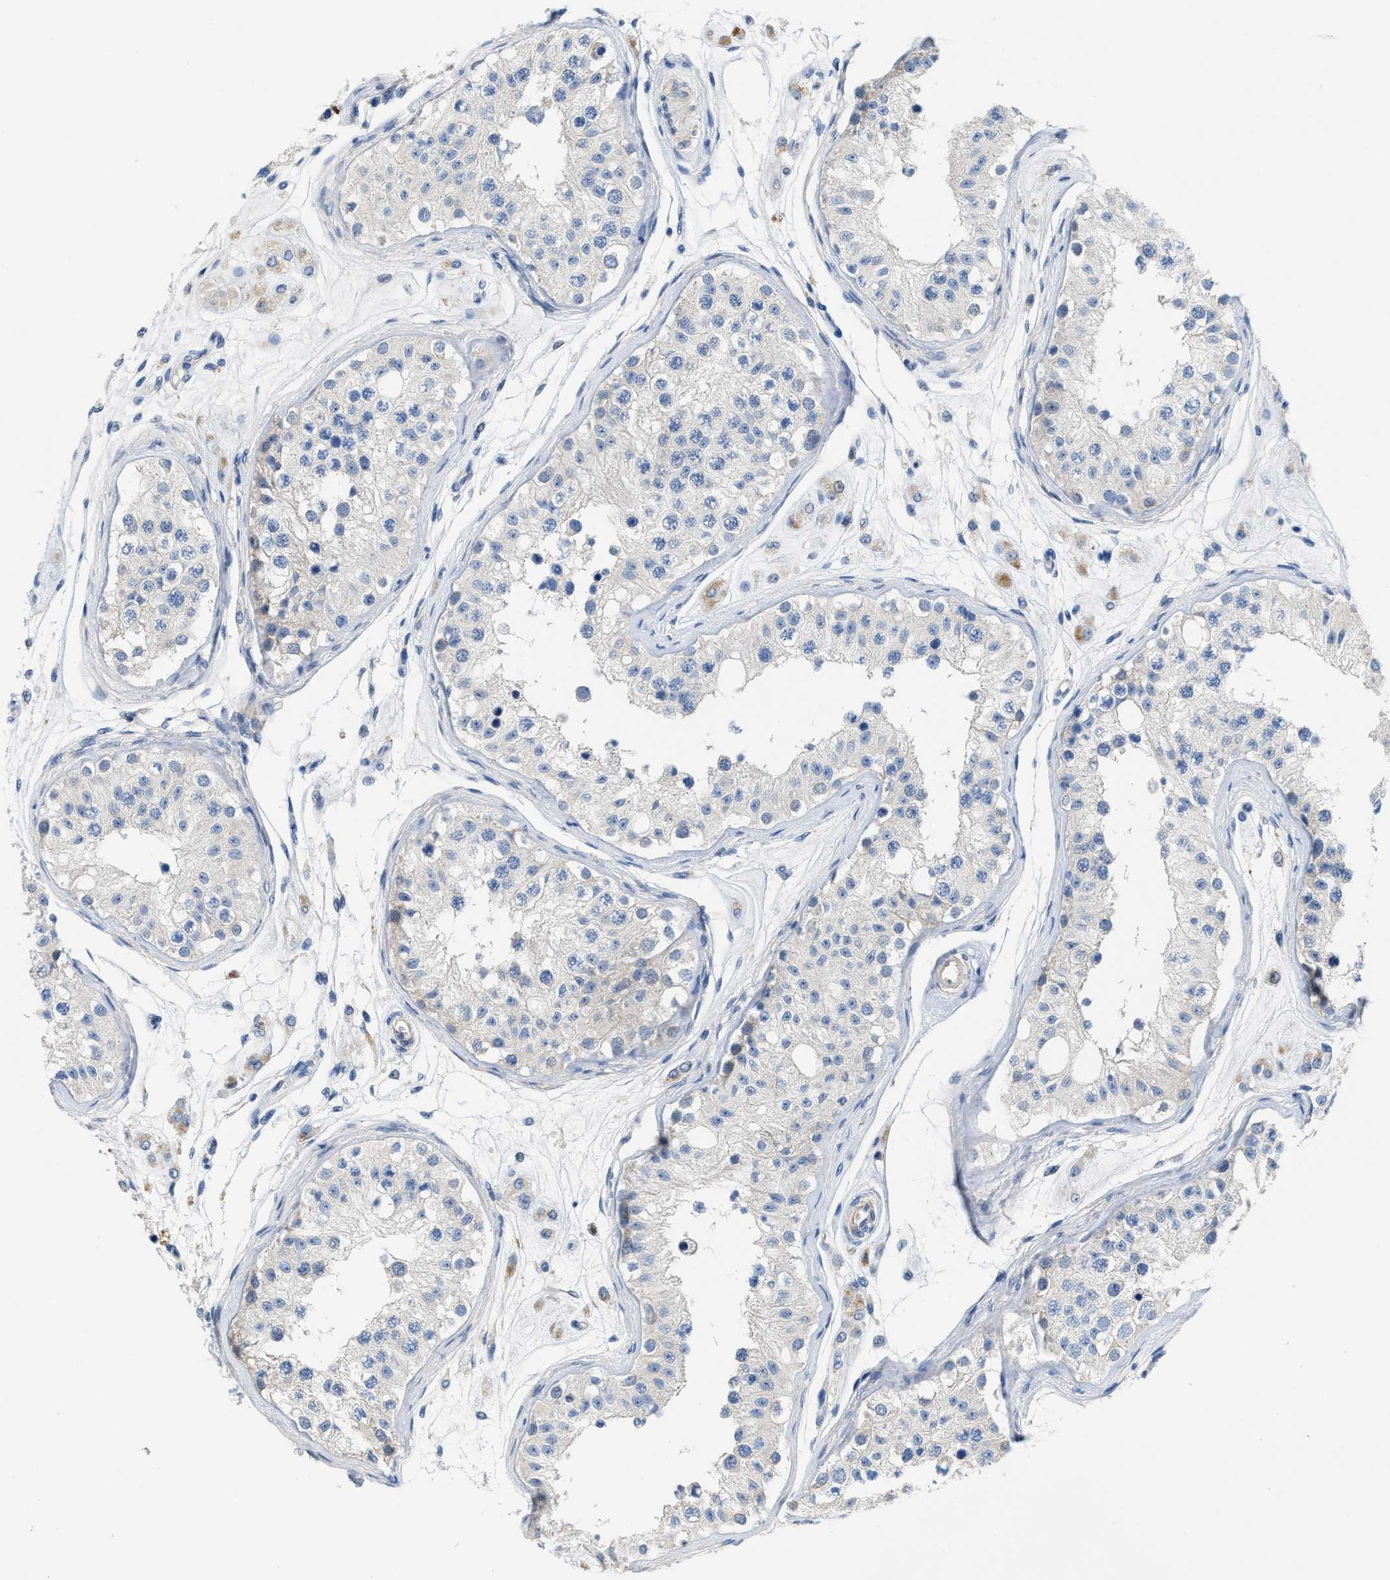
{"staining": {"intensity": "weak", "quantity": "<25%", "location": "cytoplasmic/membranous"}, "tissue": "testis", "cell_type": "Cells in seminiferous ducts", "image_type": "normal", "snomed": [{"axis": "morphology", "description": "Normal tissue, NOS"}, {"axis": "morphology", "description": "Adenocarcinoma, metastatic, NOS"}, {"axis": "topography", "description": "Testis"}], "caption": "Photomicrograph shows no protein positivity in cells in seminiferous ducts of unremarkable testis.", "gene": "CPA2", "patient": {"sex": "male", "age": 26}}